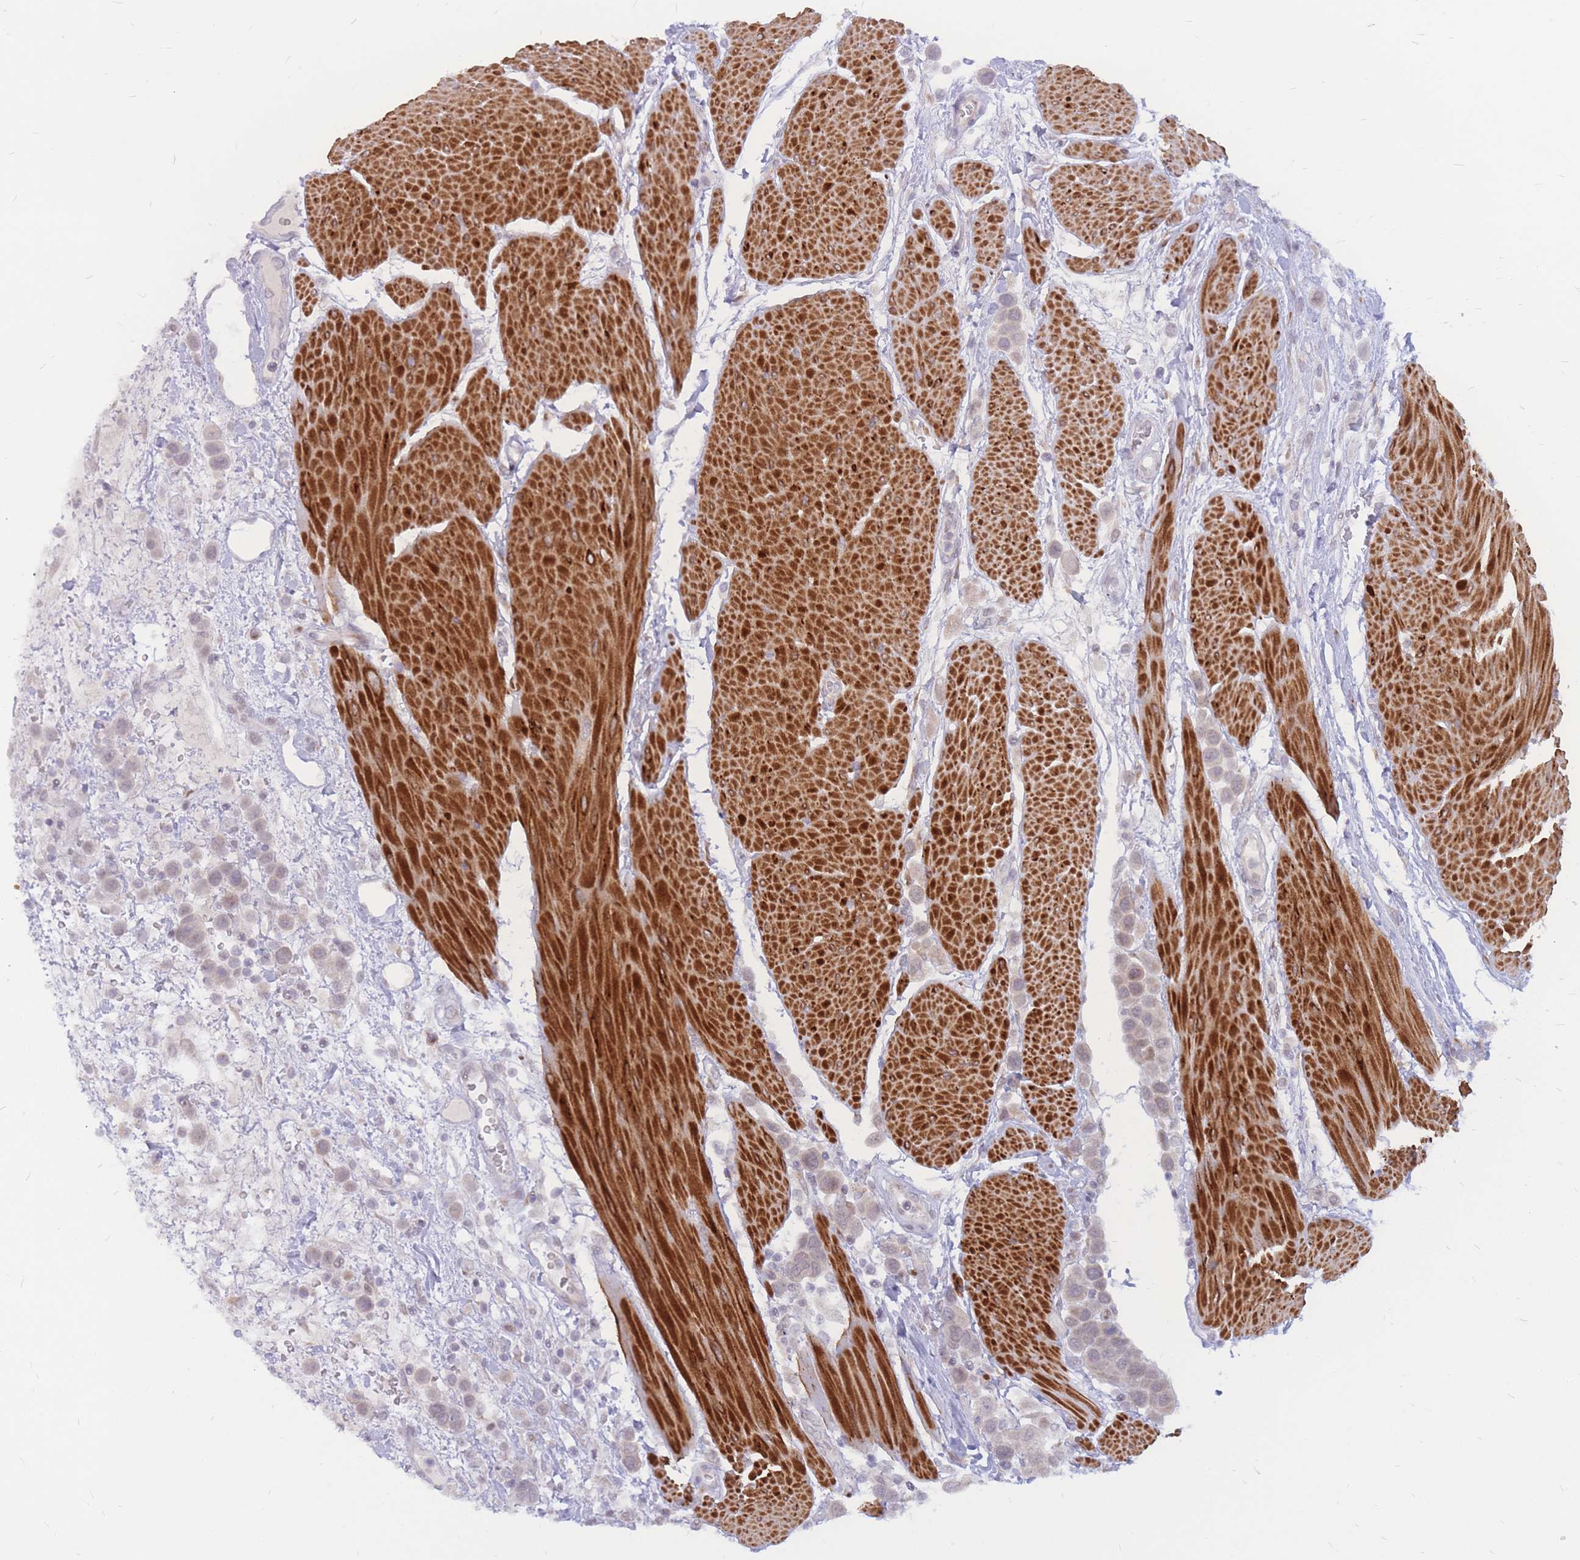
{"staining": {"intensity": "weak", "quantity": "<25%", "location": "cytoplasmic/membranous"}, "tissue": "urothelial cancer", "cell_type": "Tumor cells", "image_type": "cancer", "snomed": [{"axis": "morphology", "description": "Urothelial carcinoma, High grade"}, {"axis": "topography", "description": "Urinary bladder"}], "caption": "This is a image of immunohistochemistry staining of urothelial cancer, which shows no expression in tumor cells.", "gene": "ADD2", "patient": {"sex": "male", "age": 50}}